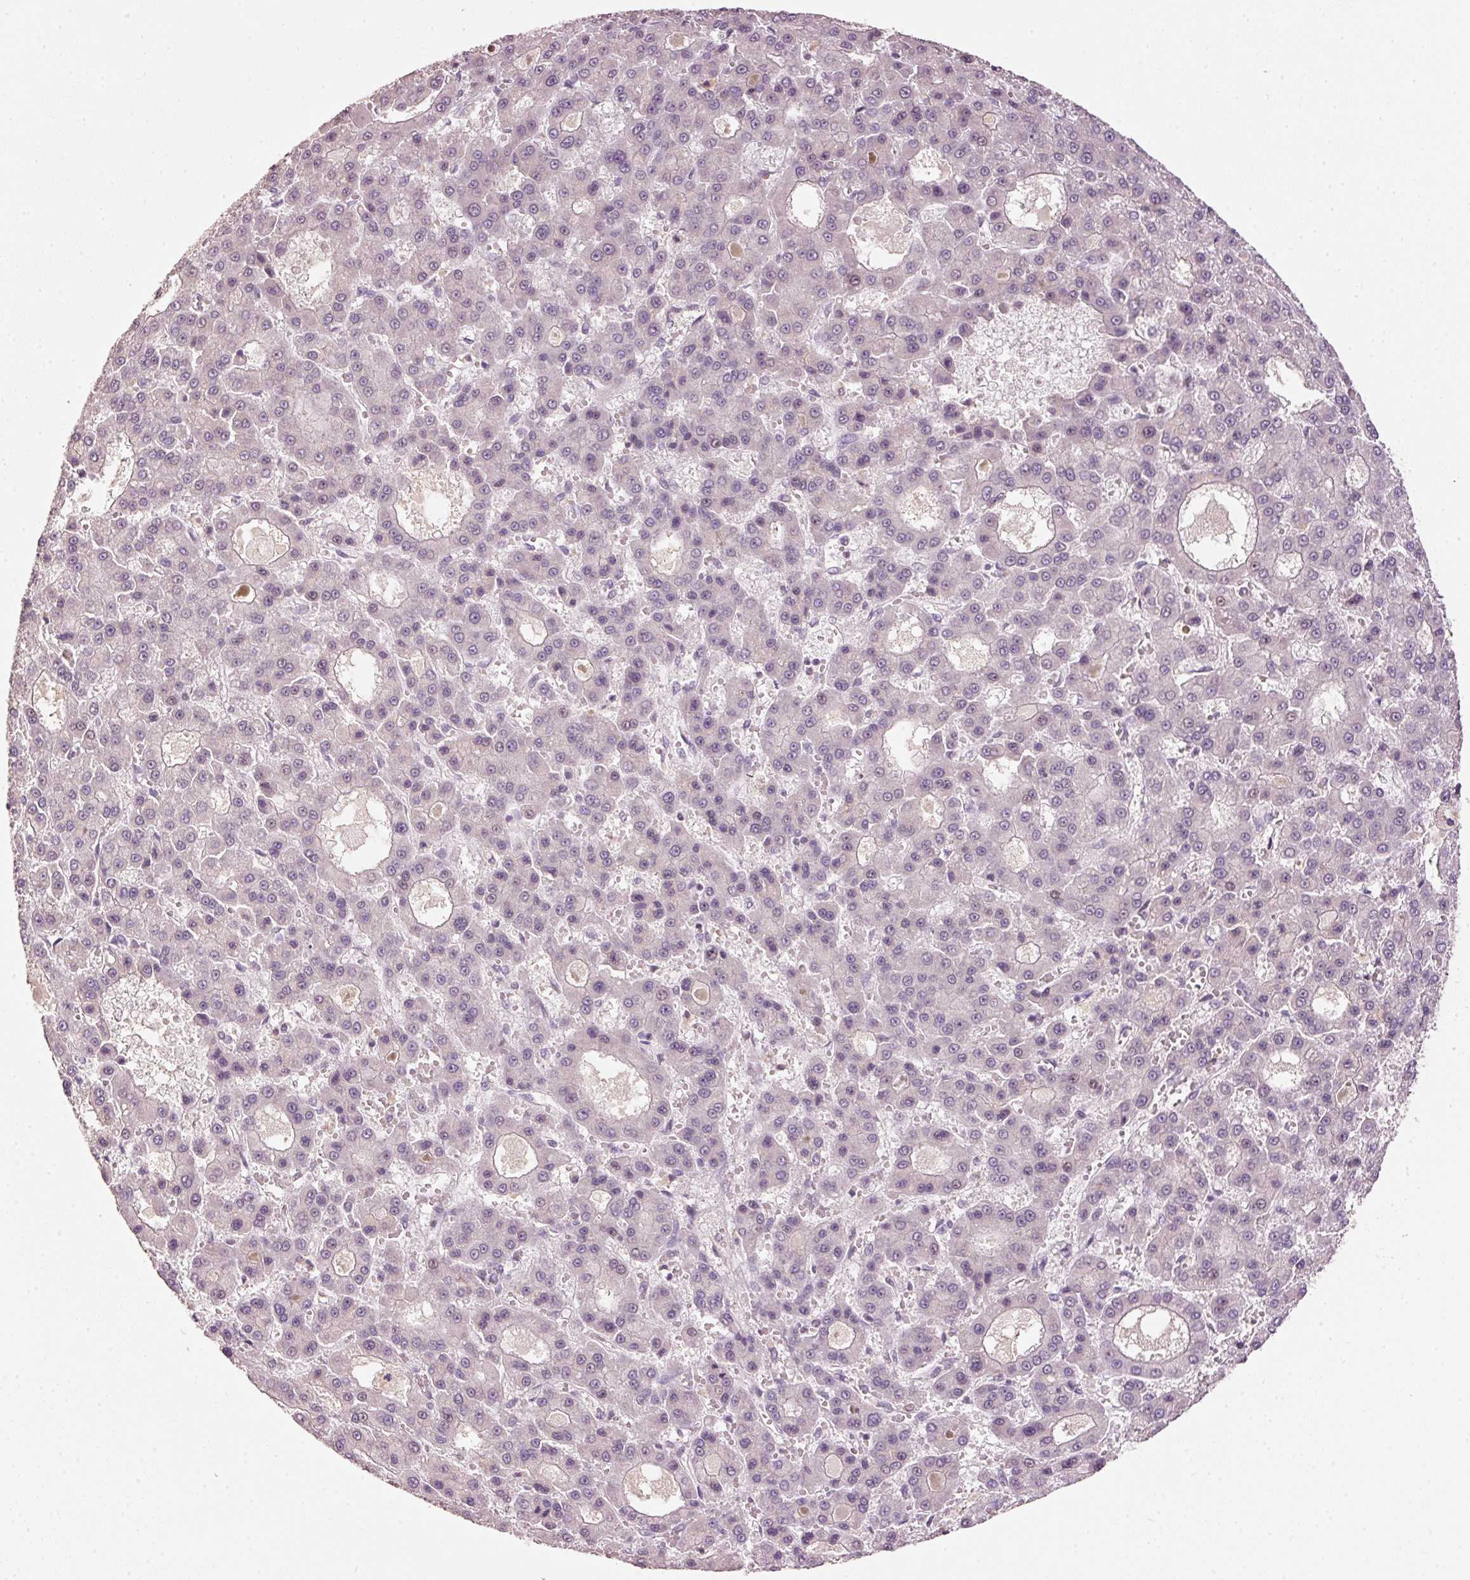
{"staining": {"intensity": "negative", "quantity": "none", "location": "none"}, "tissue": "liver cancer", "cell_type": "Tumor cells", "image_type": "cancer", "snomed": [{"axis": "morphology", "description": "Carcinoma, Hepatocellular, NOS"}, {"axis": "topography", "description": "Liver"}], "caption": "Liver cancer (hepatocellular carcinoma) was stained to show a protein in brown. There is no significant staining in tumor cells.", "gene": "TOB2", "patient": {"sex": "male", "age": 70}}